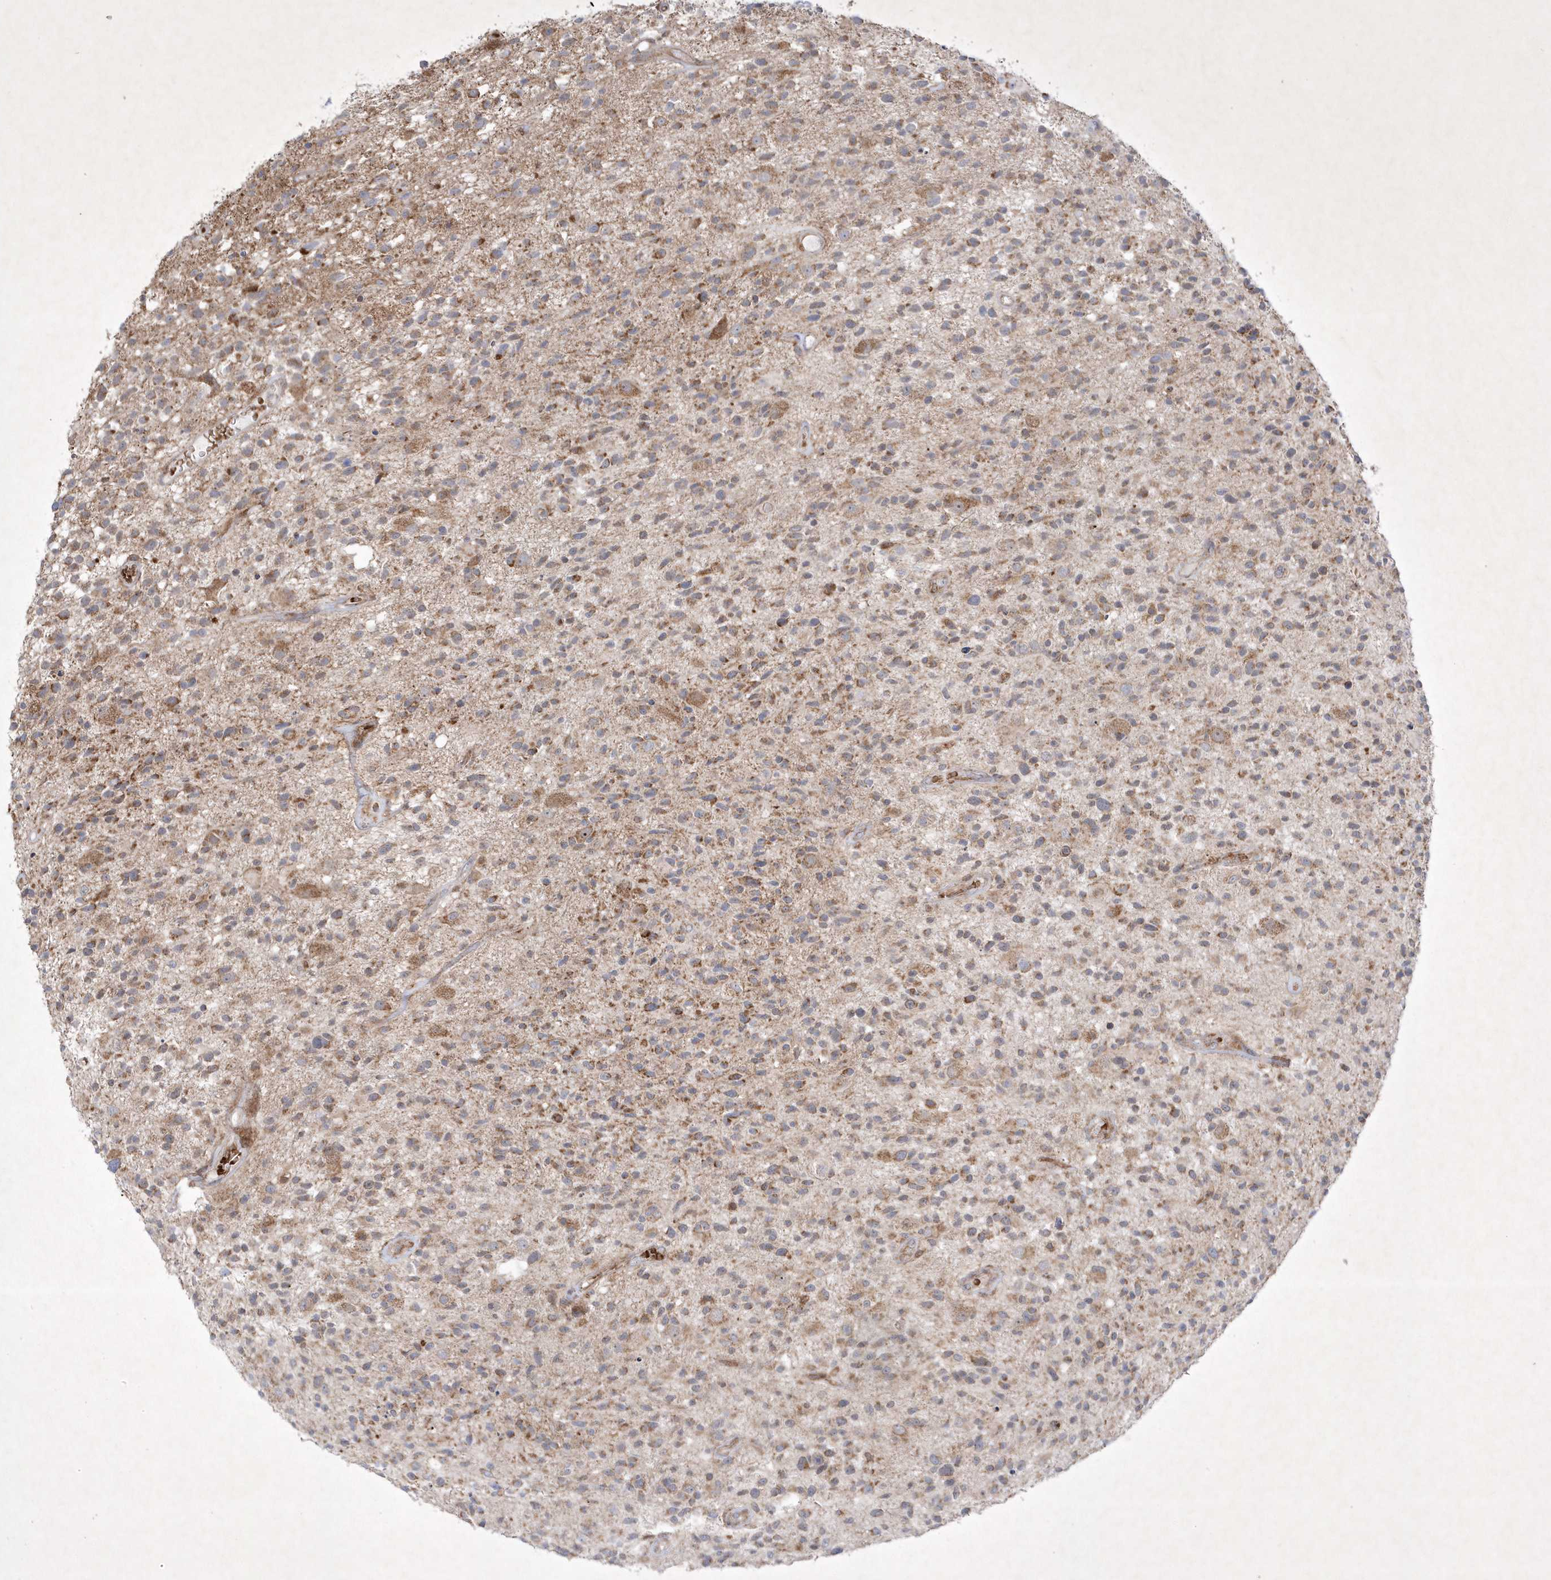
{"staining": {"intensity": "moderate", "quantity": "25%-75%", "location": "cytoplasmic/membranous"}, "tissue": "glioma", "cell_type": "Tumor cells", "image_type": "cancer", "snomed": [{"axis": "morphology", "description": "Glioma, malignant, High grade"}, {"axis": "morphology", "description": "Glioblastoma, NOS"}, {"axis": "topography", "description": "Brain"}], "caption": "Immunohistochemistry of high-grade glioma (malignant) reveals medium levels of moderate cytoplasmic/membranous expression in about 25%-75% of tumor cells.", "gene": "OPA1", "patient": {"sex": "male", "age": 60}}